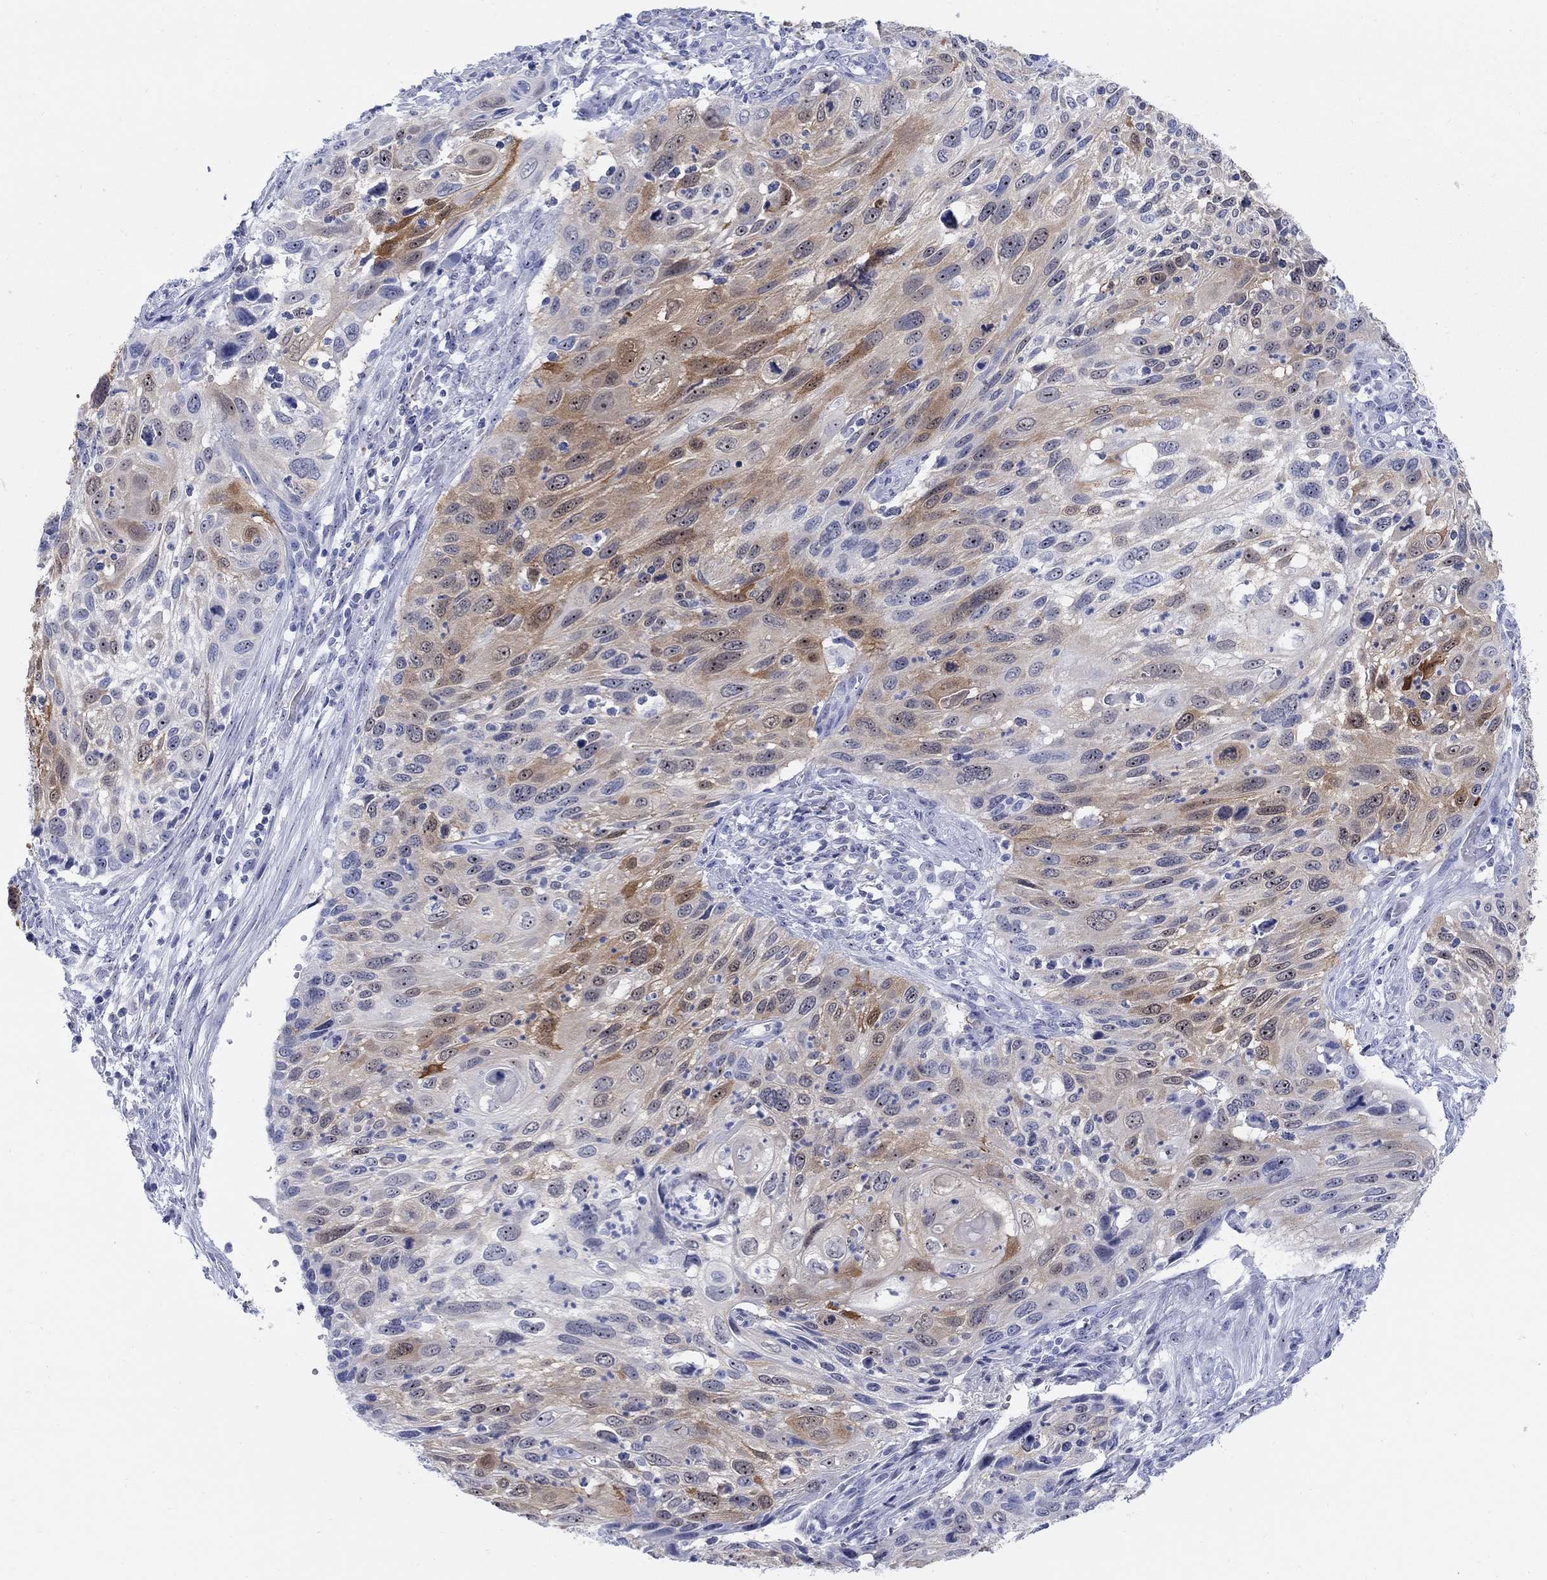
{"staining": {"intensity": "moderate", "quantity": "<25%", "location": "cytoplasmic/membranous"}, "tissue": "cervical cancer", "cell_type": "Tumor cells", "image_type": "cancer", "snomed": [{"axis": "morphology", "description": "Squamous cell carcinoma, NOS"}, {"axis": "topography", "description": "Cervix"}], "caption": "Approximately <25% of tumor cells in squamous cell carcinoma (cervical) reveal moderate cytoplasmic/membranous protein positivity as visualized by brown immunohistochemical staining.", "gene": "AKR1C2", "patient": {"sex": "female", "age": 70}}